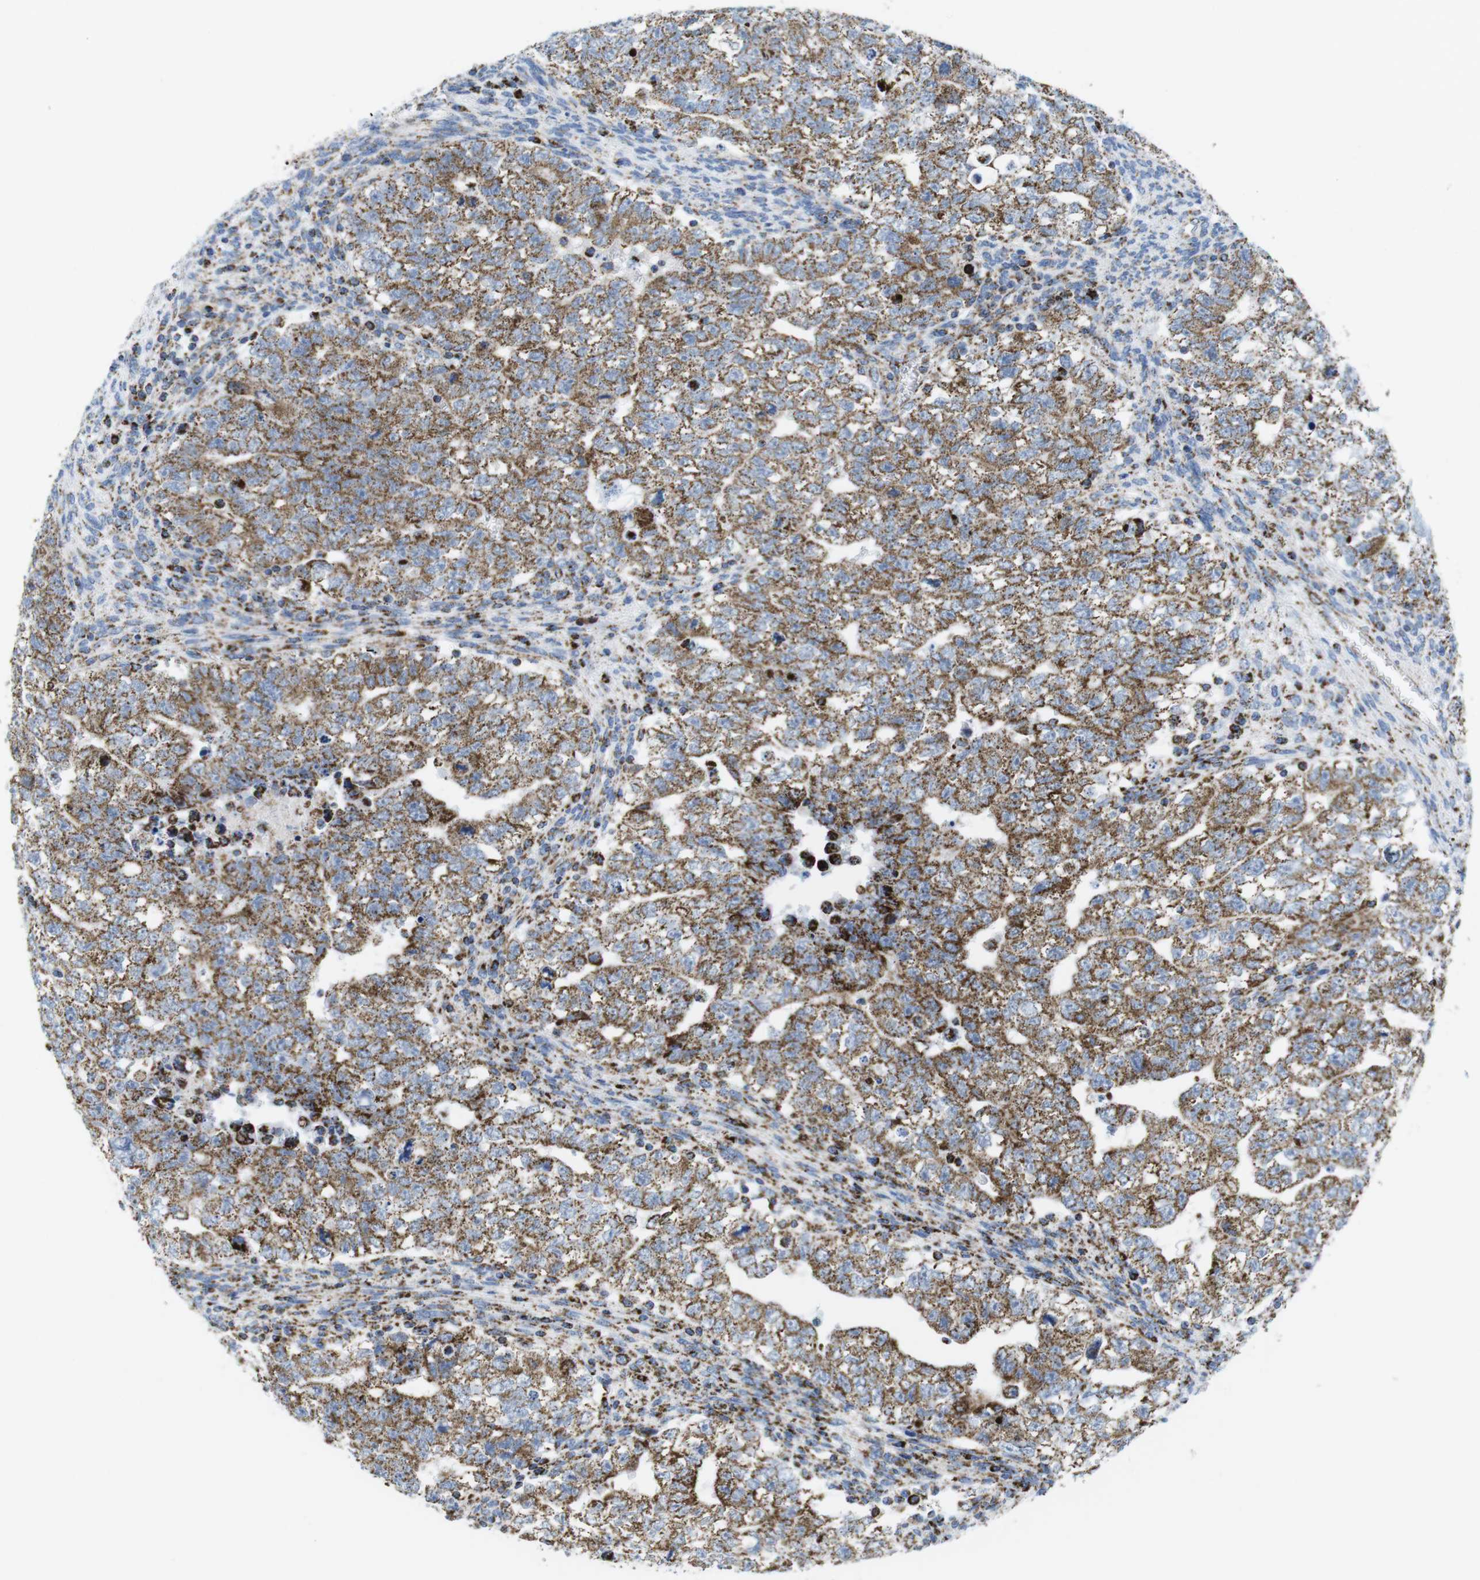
{"staining": {"intensity": "moderate", "quantity": ">75%", "location": "cytoplasmic/membranous"}, "tissue": "testis cancer", "cell_type": "Tumor cells", "image_type": "cancer", "snomed": [{"axis": "morphology", "description": "Seminoma, NOS"}, {"axis": "morphology", "description": "Carcinoma, Embryonal, NOS"}, {"axis": "topography", "description": "Testis"}], "caption": "Human seminoma (testis) stained for a protein (brown) exhibits moderate cytoplasmic/membranous positive positivity in about >75% of tumor cells.", "gene": "ATP5PO", "patient": {"sex": "male", "age": 38}}